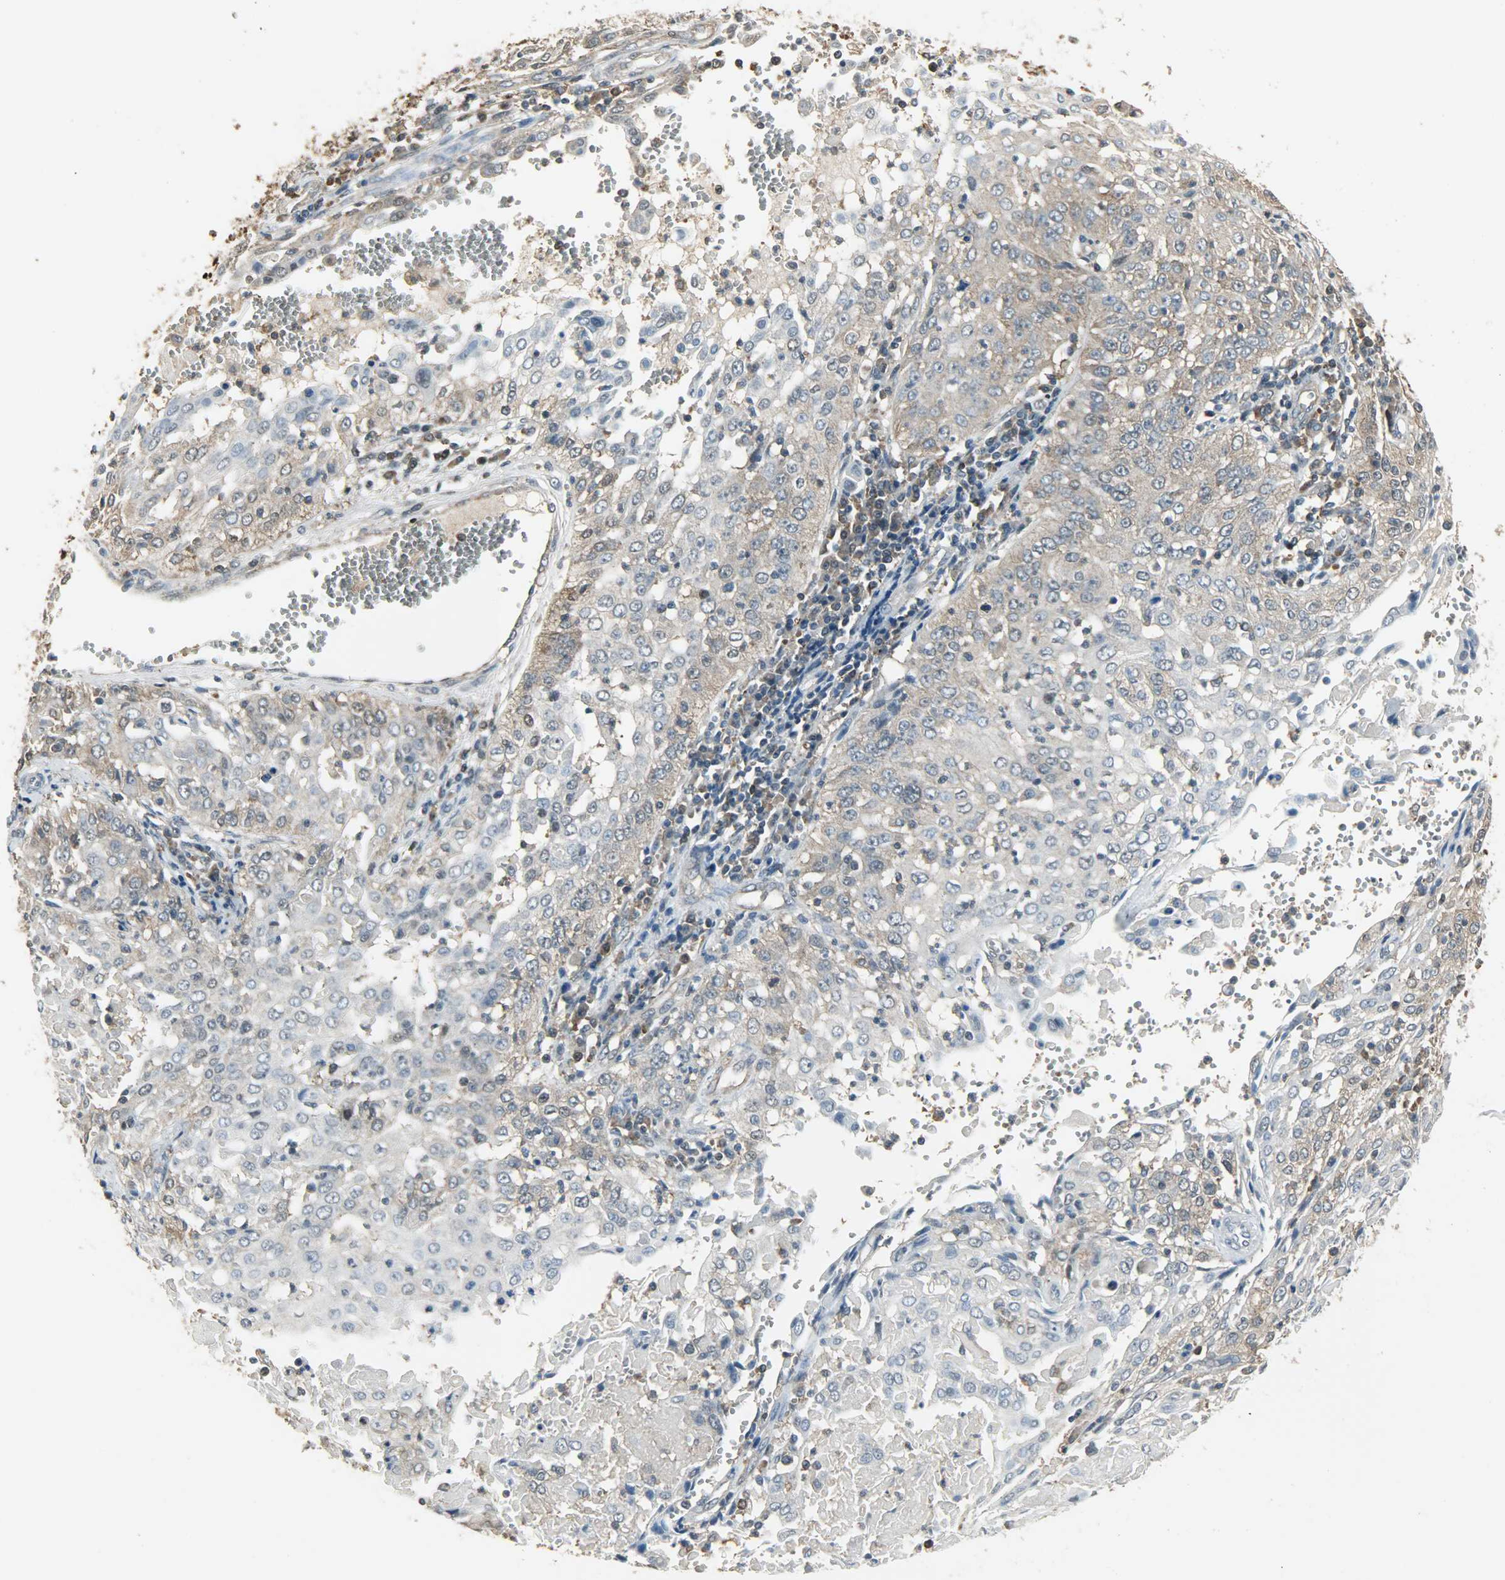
{"staining": {"intensity": "moderate", "quantity": "25%-75%", "location": "cytoplasmic/membranous"}, "tissue": "cervical cancer", "cell_type": "Tumor cells", "image_type": "cancer", "snomed": [{"axis": "morphology", "description": "Squamous cell carcinoma, NOS"}, {"axis": "topography", "description": "Cervix"}], "caption": "Immunohistochemistry (IHC) image of neoplastic tissue: human cervical cancer (squamous cell carcinoma) stained using IHC demonstrates medium levels of moderate protein expression localized specifically in the cytoplasmic/membranous of tumor cells, appearing as a cytoplasmic/membranous brown color.", "gene": "LDHB", "patient": {"sex": "female", "age": 39}}